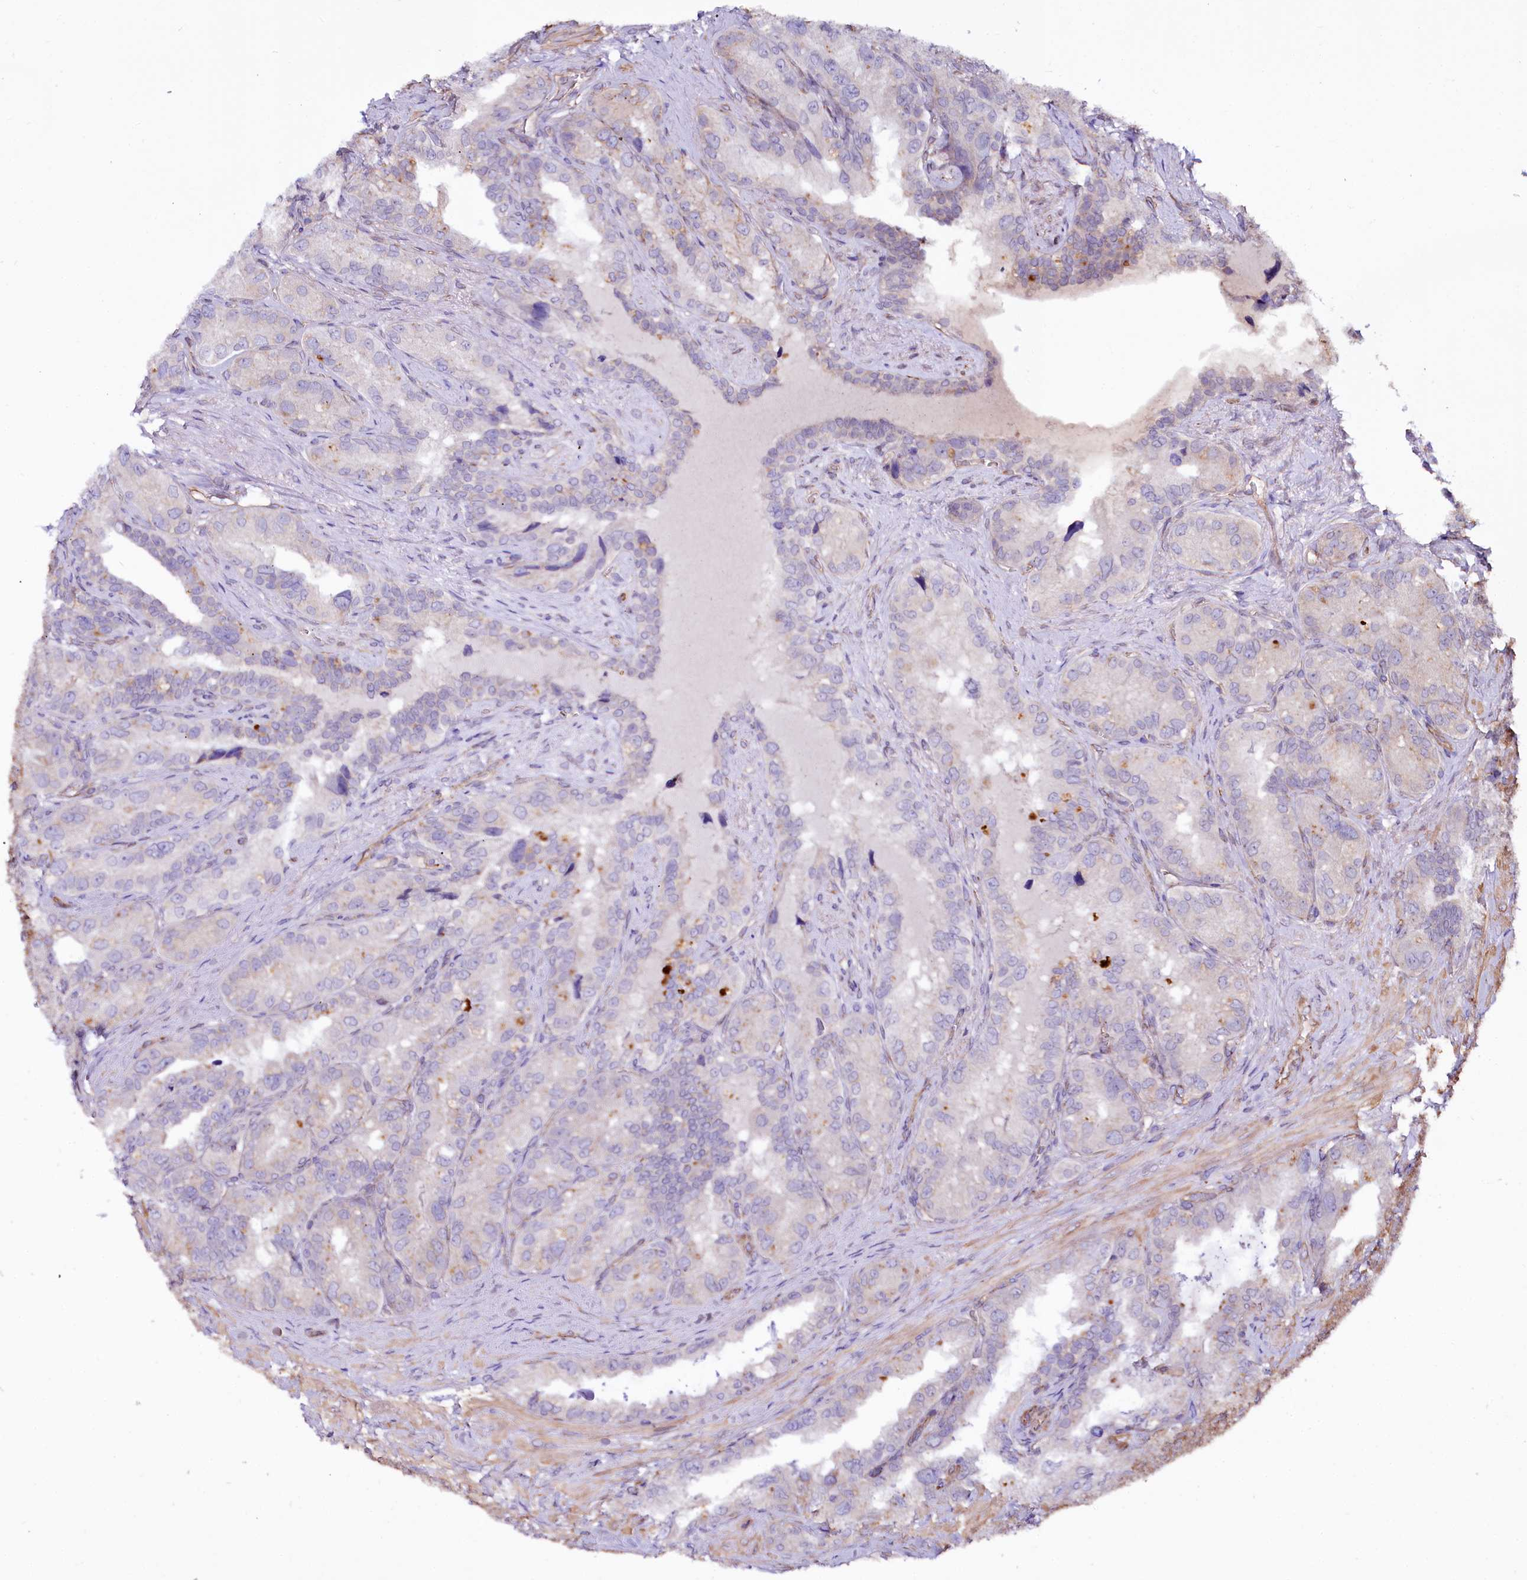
{"staining": {"intensity": "negative", "quantity": "none", "location": "none"}, "tissue": "seminal vesicle", "cell_type": "Glandular cells", "image_type": "normal", "snomed": [{"axis": "morphology", "description": "Normal tissue, NOS"}, {"axis": "topography", "description": "Seminal veicle"}, {"axis": "topography", "description": "Peripheral nerve tissue"}], "caption": "Immunohistochemistry (IHC) histopathology image of unremarkable seminal vesicle stained for a protein (brown), which displays no expression in glandular cells.", "gene": "TTC12", "patient": {"sex": "male", "age": 67}}